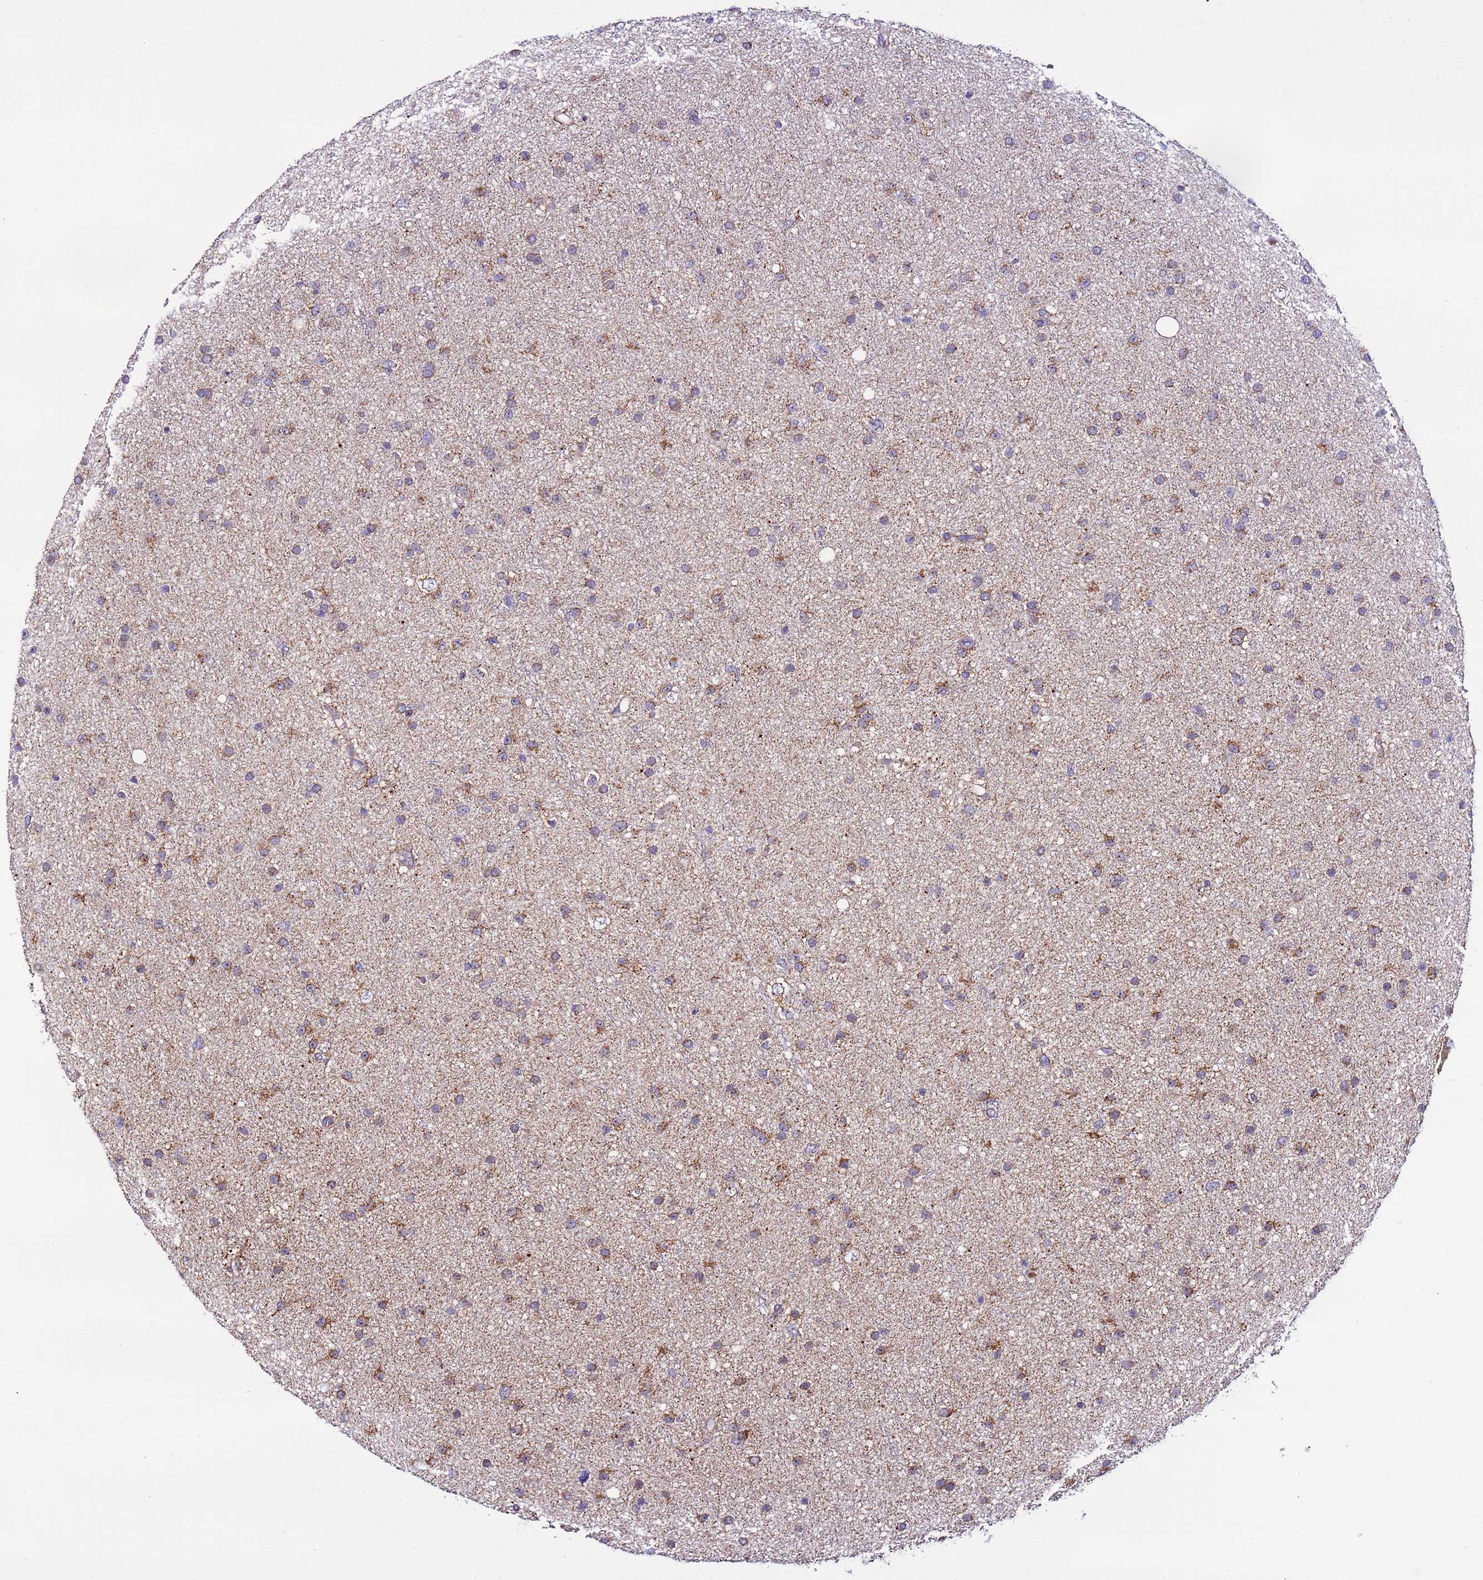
{"staining": {"intensity": "moderate", "quantity": "<25%", "location": "cytoplasmic/membranous"}, "tissue": "glioma", "cell_type": "Tumor cells", "image_type": "cancer", "snomed": [{"axis": "morphology", "description": "Glioma, malignant, Low grade"}, {"axis": "topography", "description": "Cerebral cortex"}], "caption": "The histopathology image displays immunohistochemical staining of glioma. There is moderate cytoplasmic/membranous positivity is seen in about <25% of tumor cells.", "gene": "UEVLD", "patient": {"sex": "female", "age": 39}}